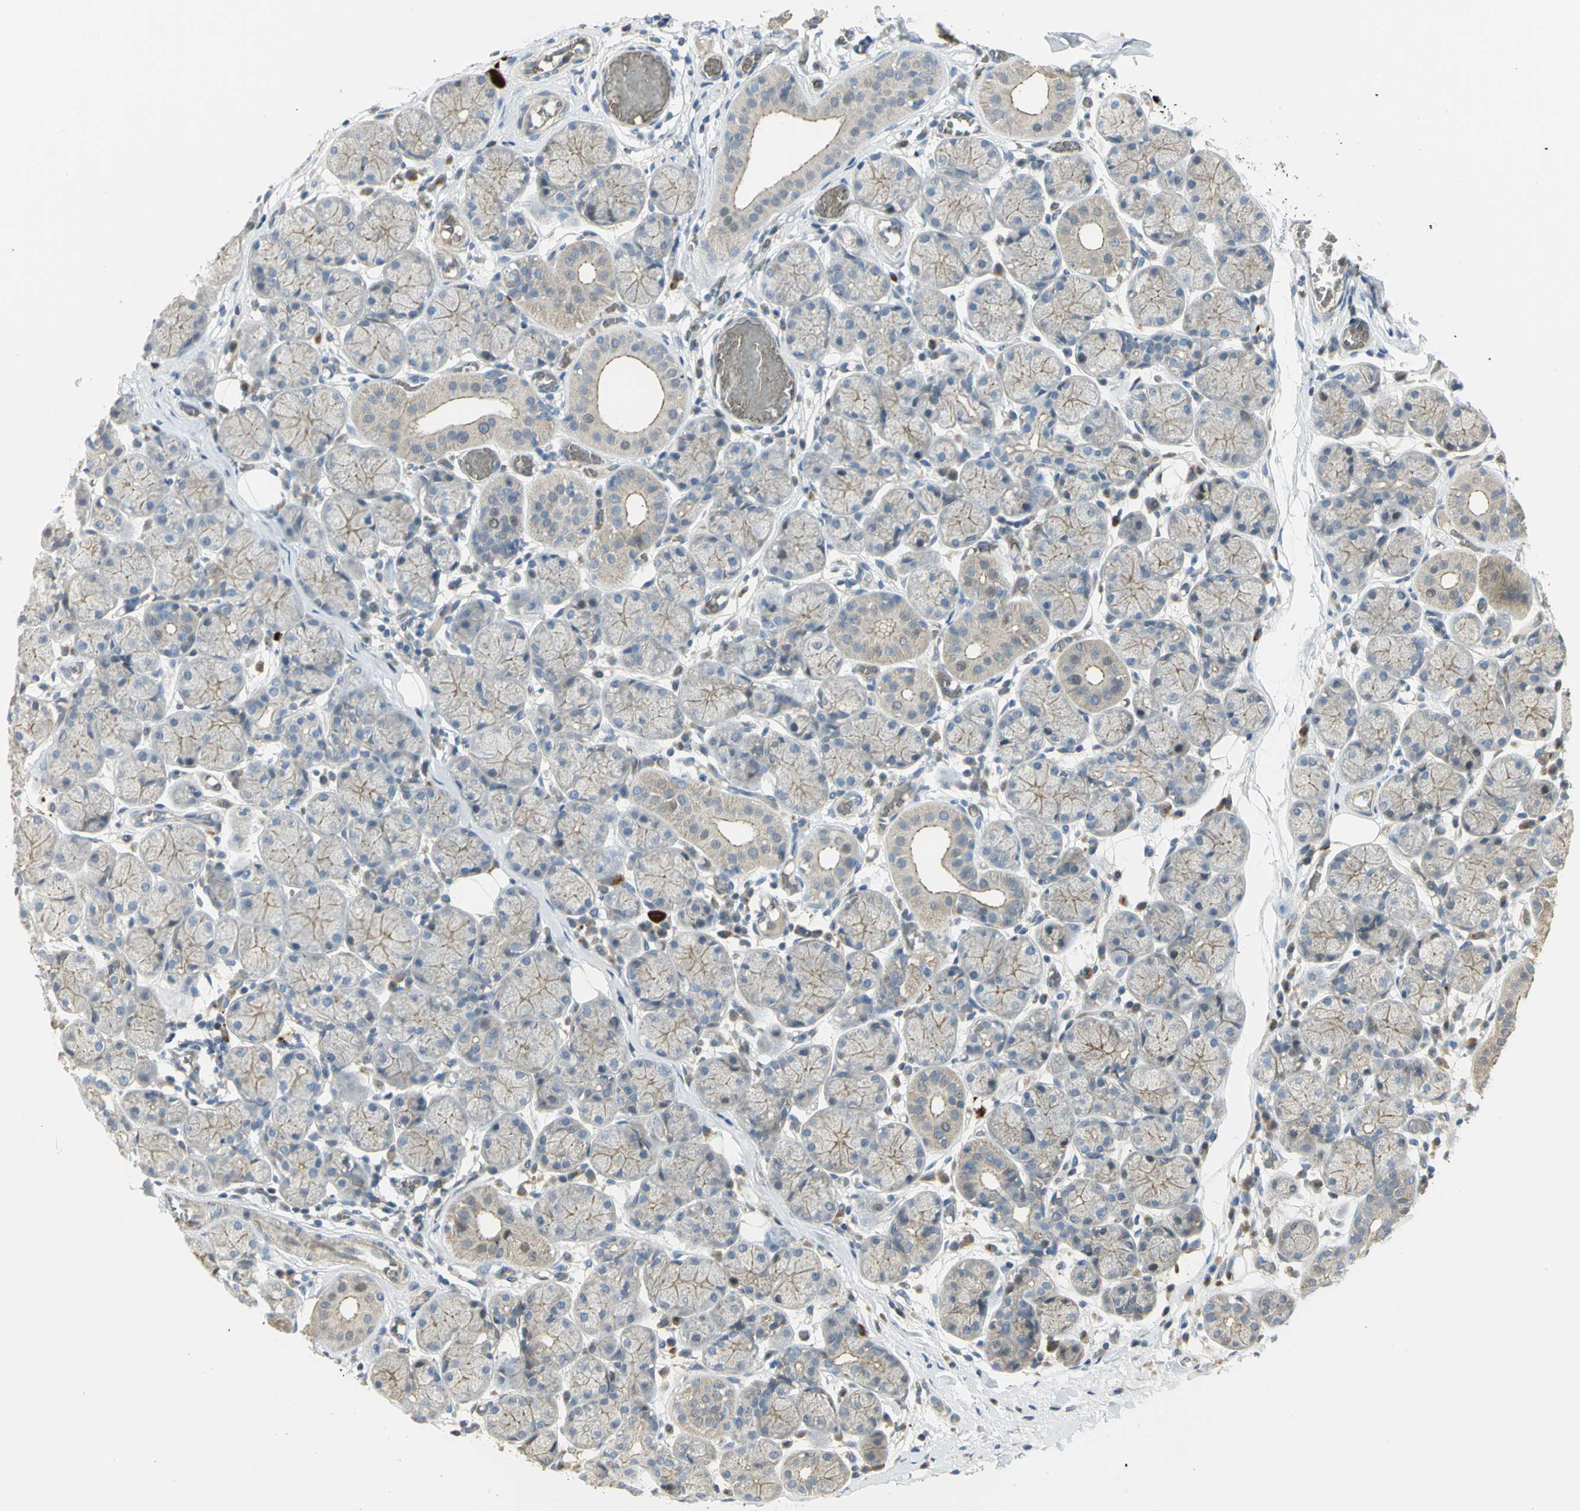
{"staining": {"intensity": "moderate", "quantity": ">75%", "location": "cytoplasmic/membranous"}, "tissue": "salivary gland", "cell_type": "Glandular cells", "image_type": "normal", "snomed": [{"axis": "morphology", "description": "Normal tissue, NOS"}, {"axis": "topography", "description": "Salivary gland"}], "caption": "IHC photomicrograph of benign salivary gland: salivary gland stained using immunohistochemistry demonstrates medium levels of moderate protein expression localized specifically in the cytoplasmic/membranous of glandular cells, appearing as a cytoplasmic/membranous brown color.", "gene": "ANK1", "patient": {"sex": "female", "age": 24}}